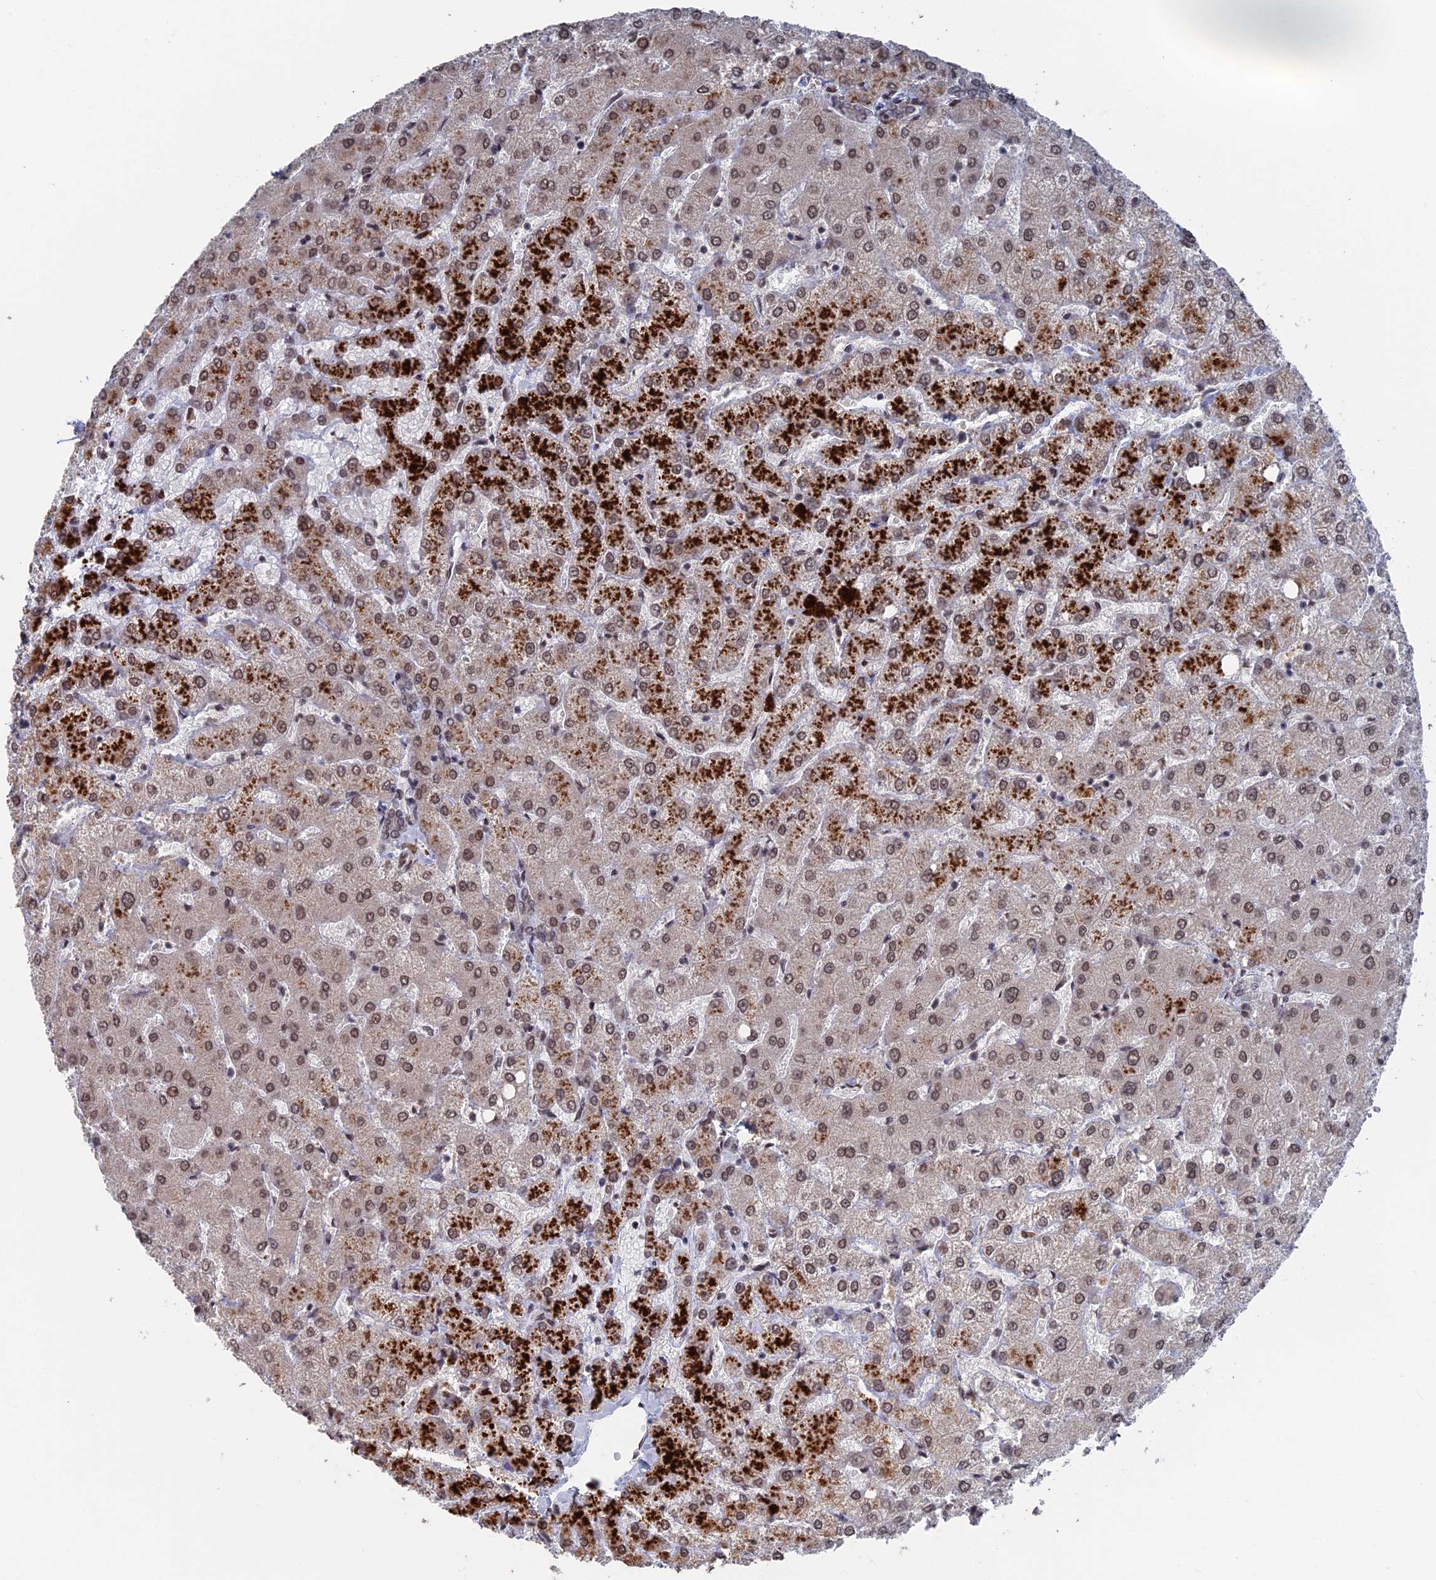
{"staining": {"intensity": "weak", "quantity": "25%-75%", "location": "nuclear"}, "tissue": "liver", "cell_type": "Cholangiocytes", "image_type": "normal", "snomed": [{"axis": "morphology", "description": "Normal tissue, NOS"}, {"axis": "topography", "description": "Liver"}], "caption": "Protein expression analysis of unremarkable liver displays weak nuclear staining in about 25%-75% of cholangiocytes.", "gene": "NR2C2AP", "patient": {"sex": "female", "age": 54}}